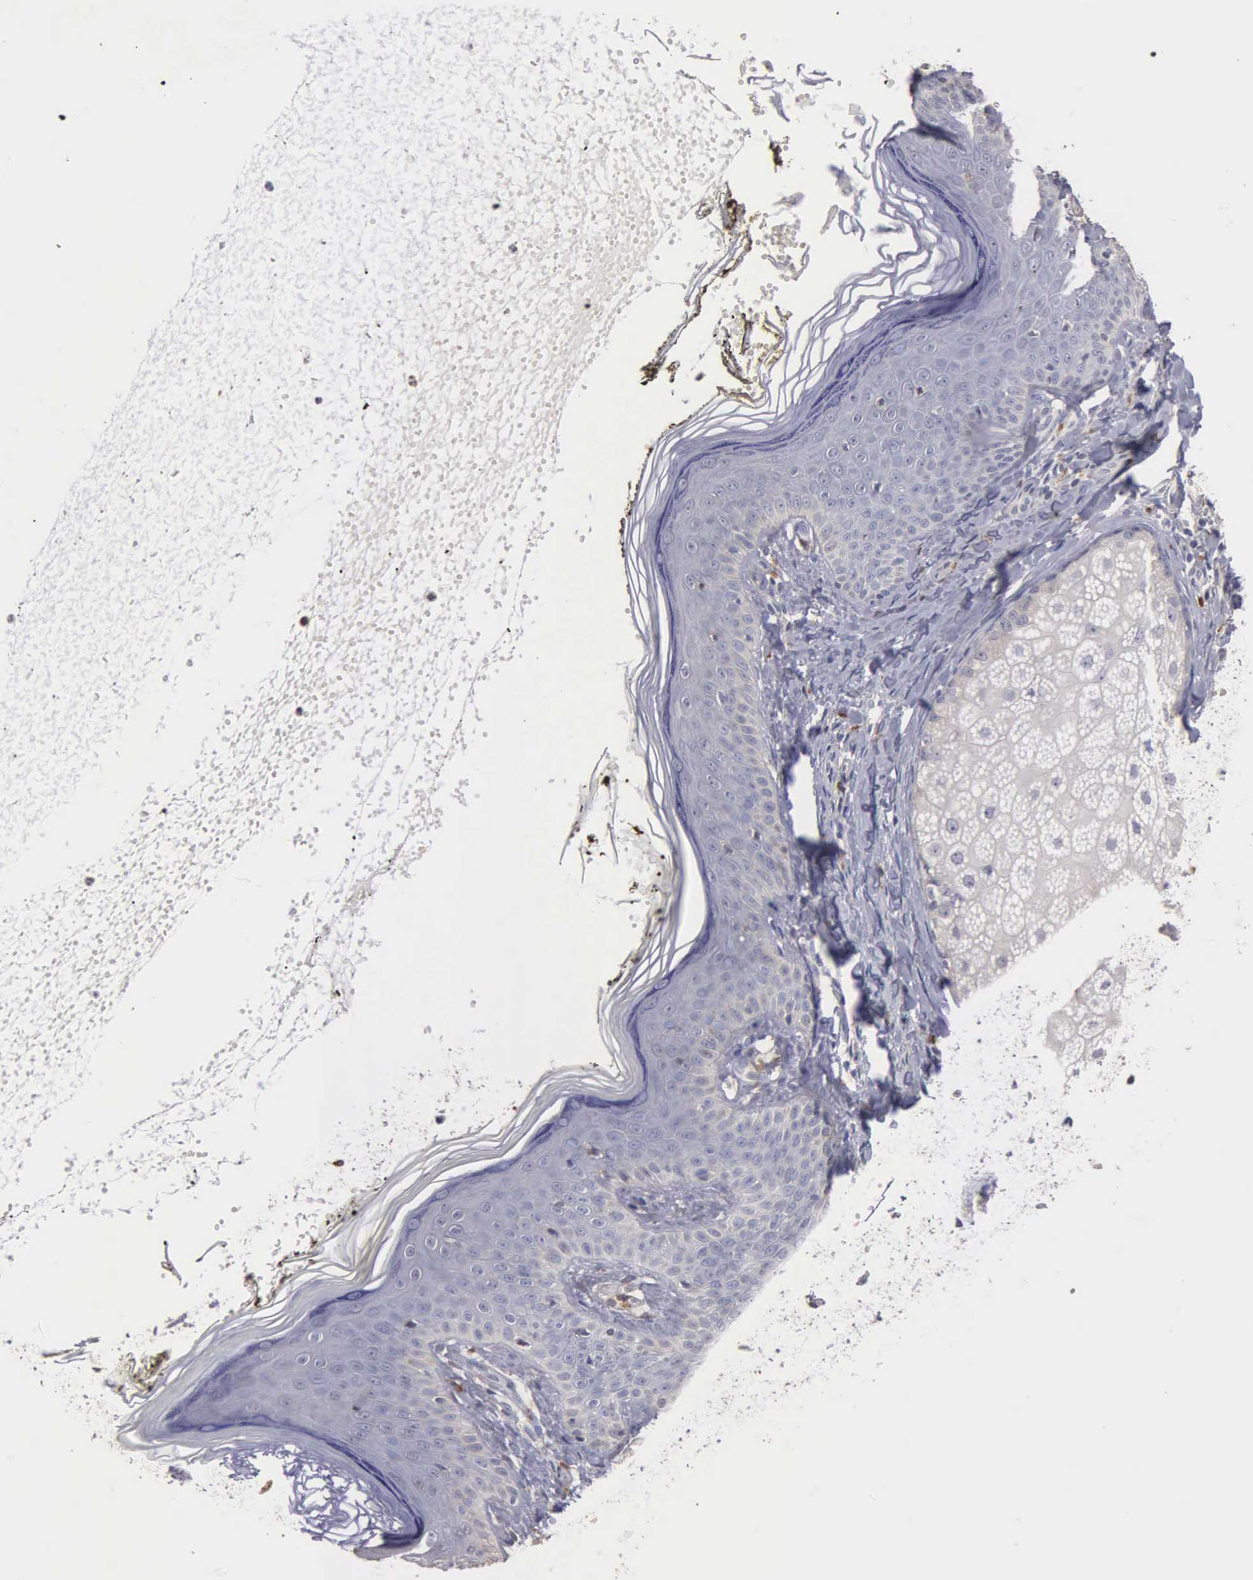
{"staining": {"intensity": "negative", "quantity": "none", "location": "none"}, "tissue": "skin", "cell_type": "Fibroblasts", "image_type": "normal", "snomed": [{"axis": "morphology", "description": "Normal tissue, NOS"}, {"axis": "topography", "description": "Skin"}], "caption": "Immunohistochemistry image of benign skin: skin stained with DAB shows no significant protein staining in fibroblasts.", "gene": "ENO3", "patient": {"sex": "female", "age": 15}}